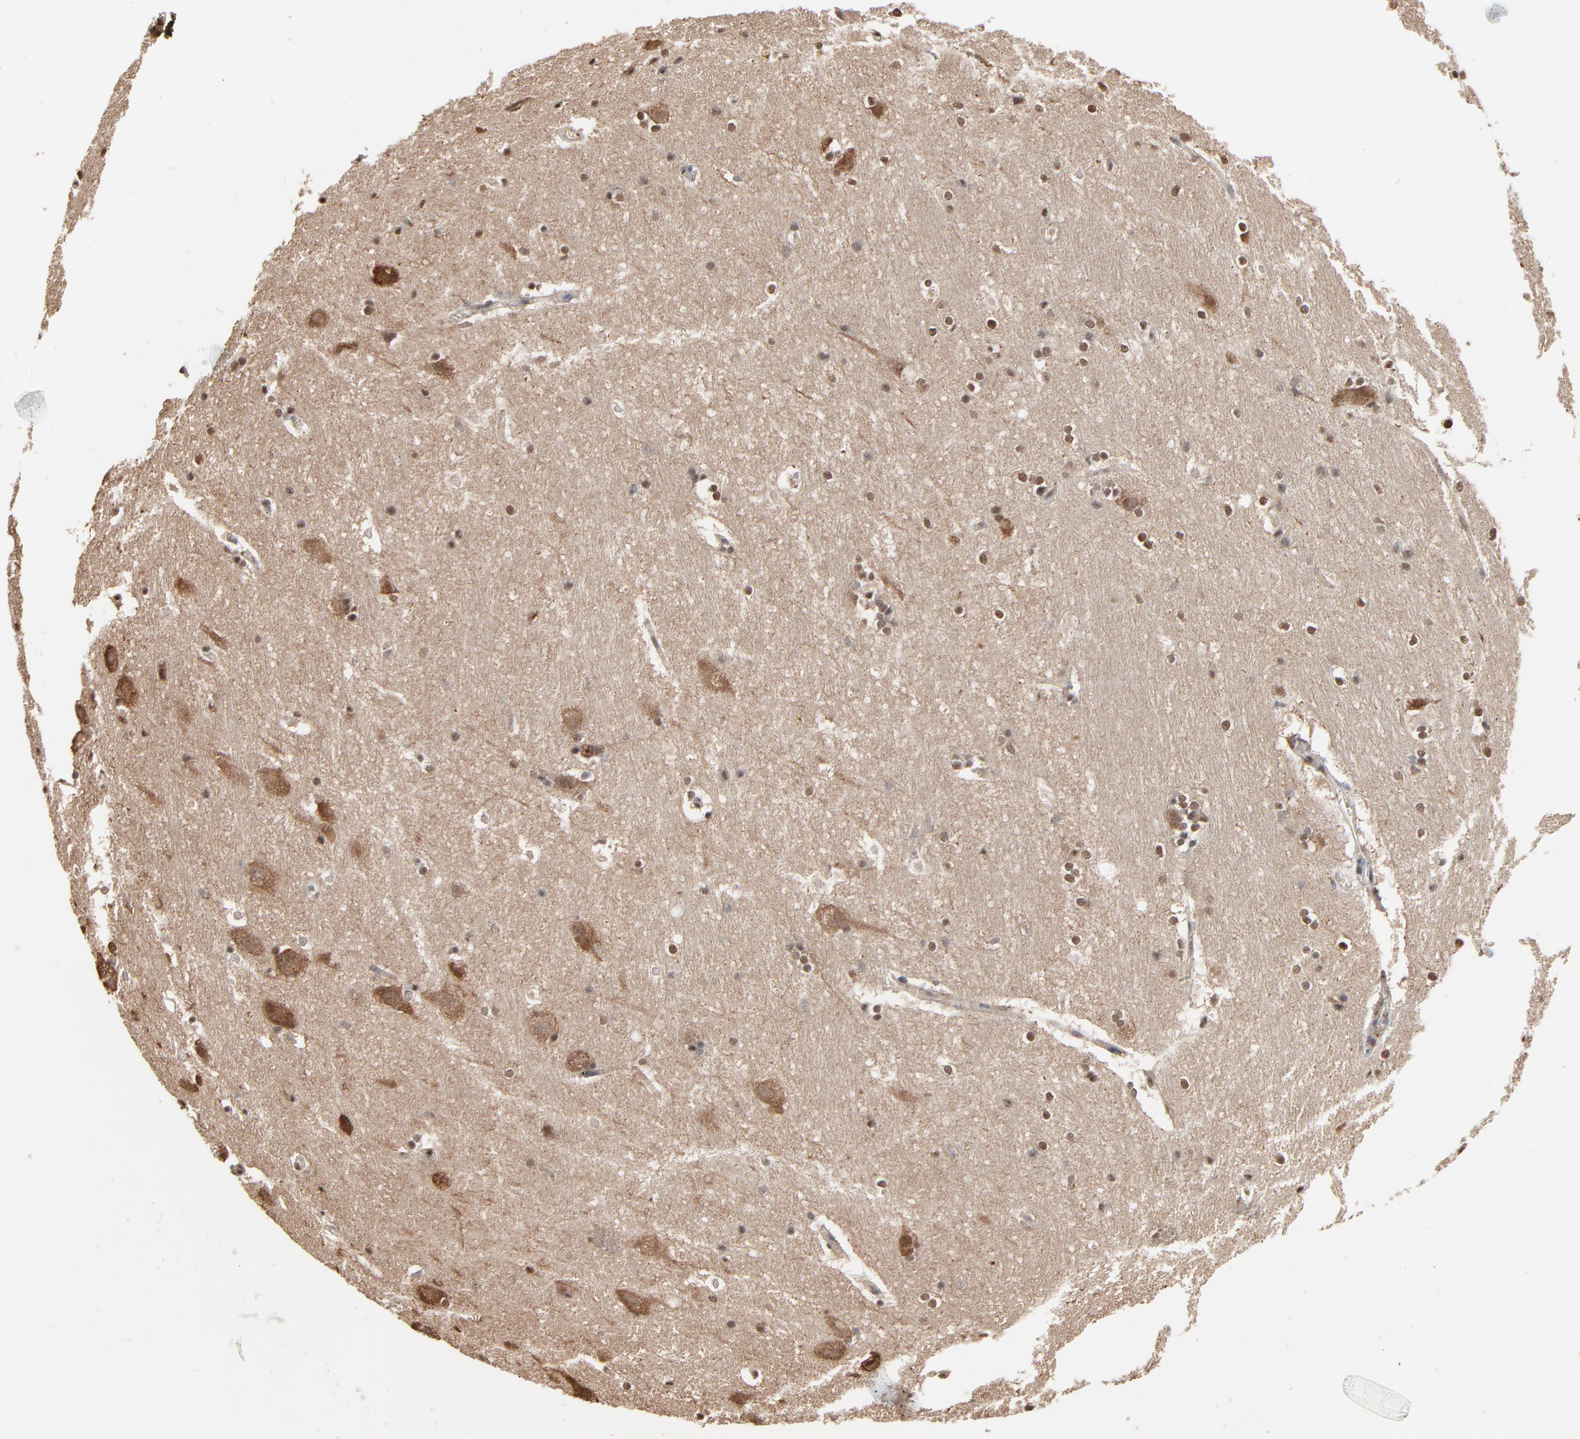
{"staining": {"intensity": "moderate", "quantity": "25%-75%", "location": "cytoplasmic/membranous,nuclear"}, "tissue": "hippocampus", "cell_type": "Glial cells", "image_type": "normal", "snomed": [{"axis": "morphology", "description": "Normal tissue, NOS"}, {"axis": "topography", "description": "Hippocampus"}], "caption": "Brown immunohistochemical staining in benign hippocampus displays moderate cytoplasmic/membranous,nuclear expression in approximately 25%-75% of glial cells.", "gene": "CCT5", "patient": {"sex": "female", "age": 19}}